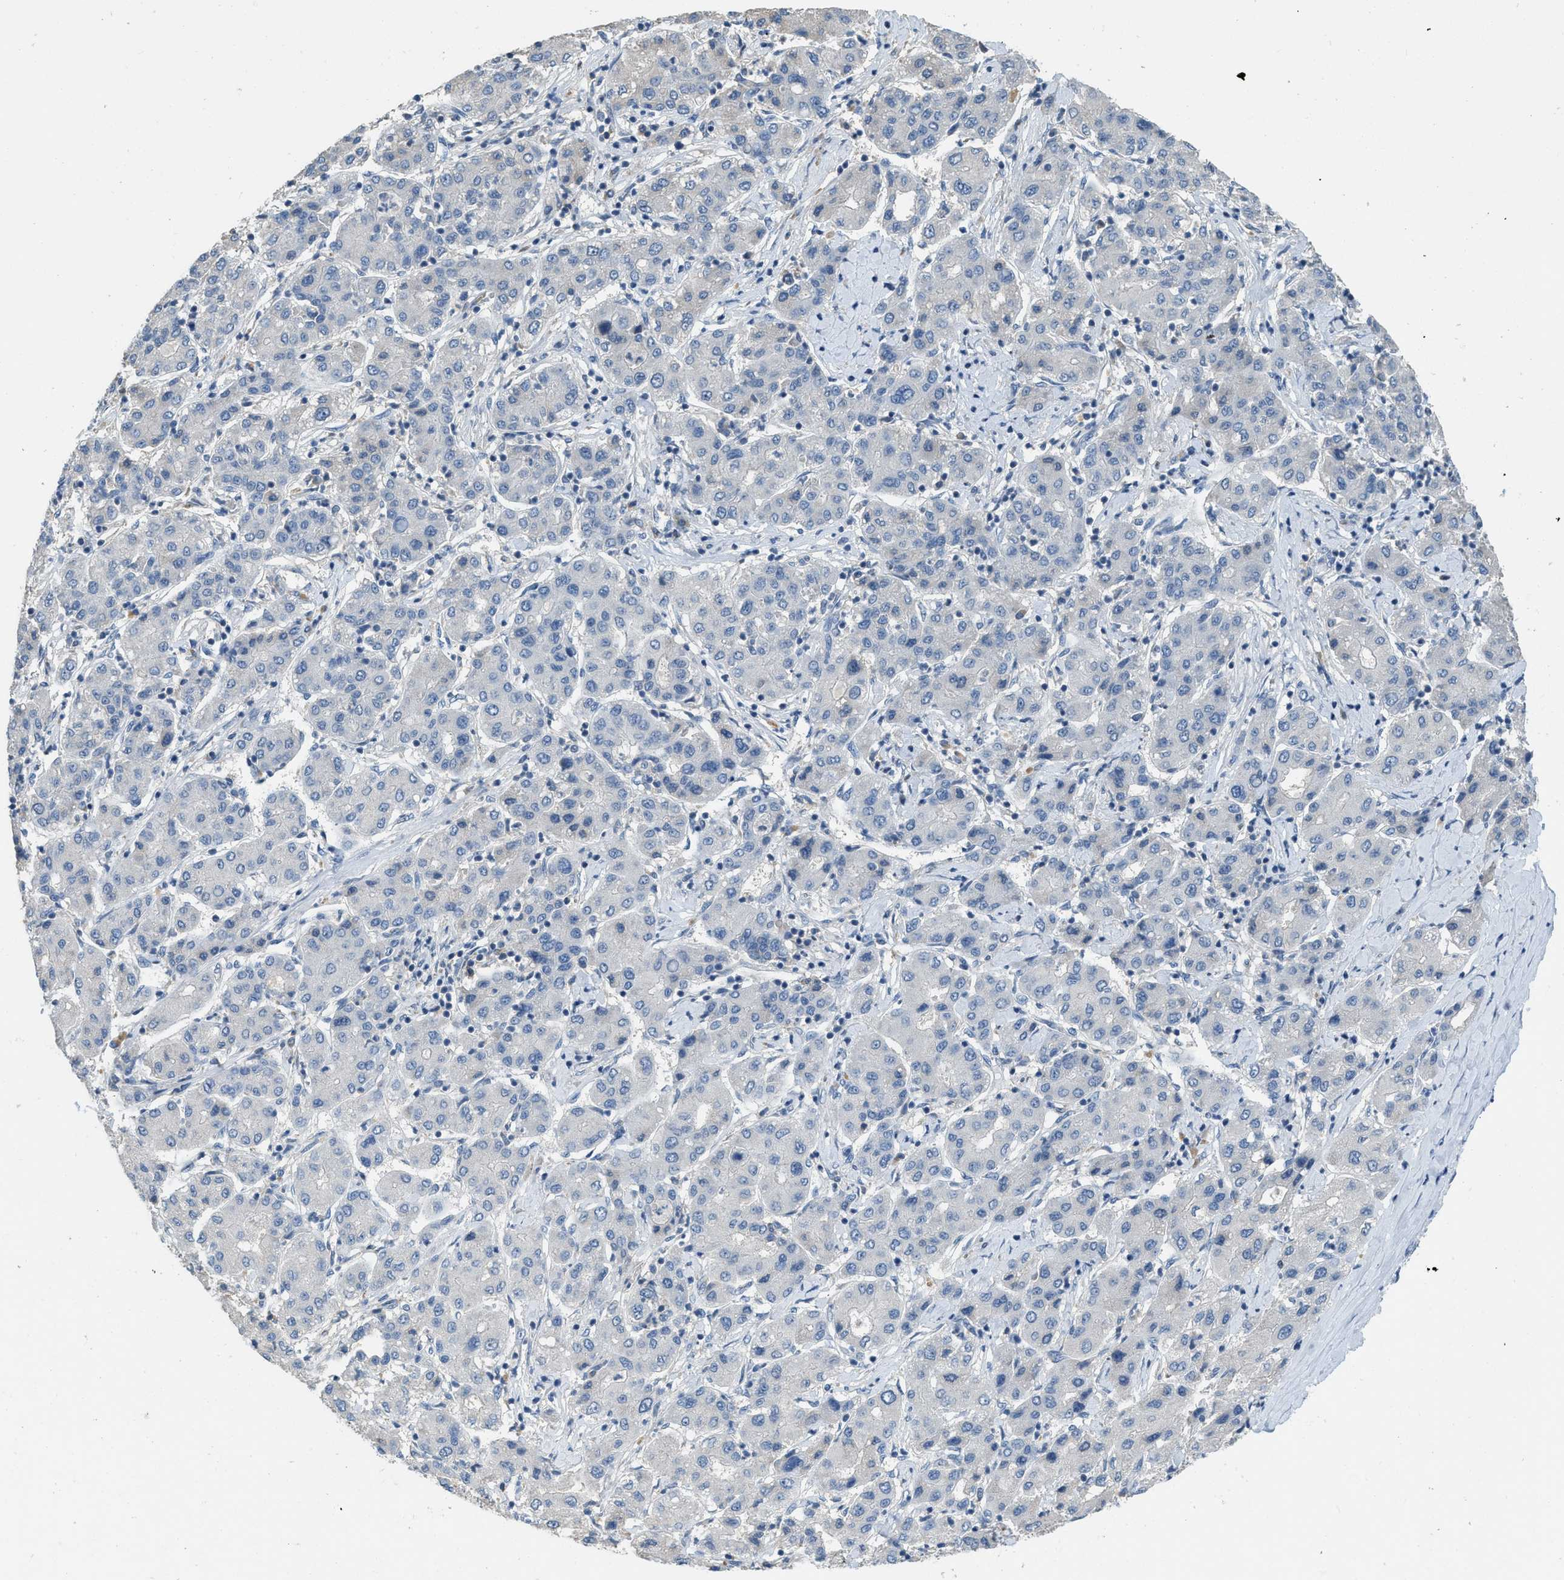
{"staining": {"intensity": "negative", "quantity": "none", "location": "none"}, "tissue": "liver cancer", "cell_type": "Tumor cells", "image_type": "cancer", "snomed": [{"axis": "morphology", "description": "Carcinoma, Hepatocellular, NOS"}, {"axis": "topography", "description": "Liver"}], "caption": "Protein analysis of liver cancer exhibits no significant positivity in tumor cells.", "gene": "MIS18A", "patient": {"sex": "male", "age": 65}}